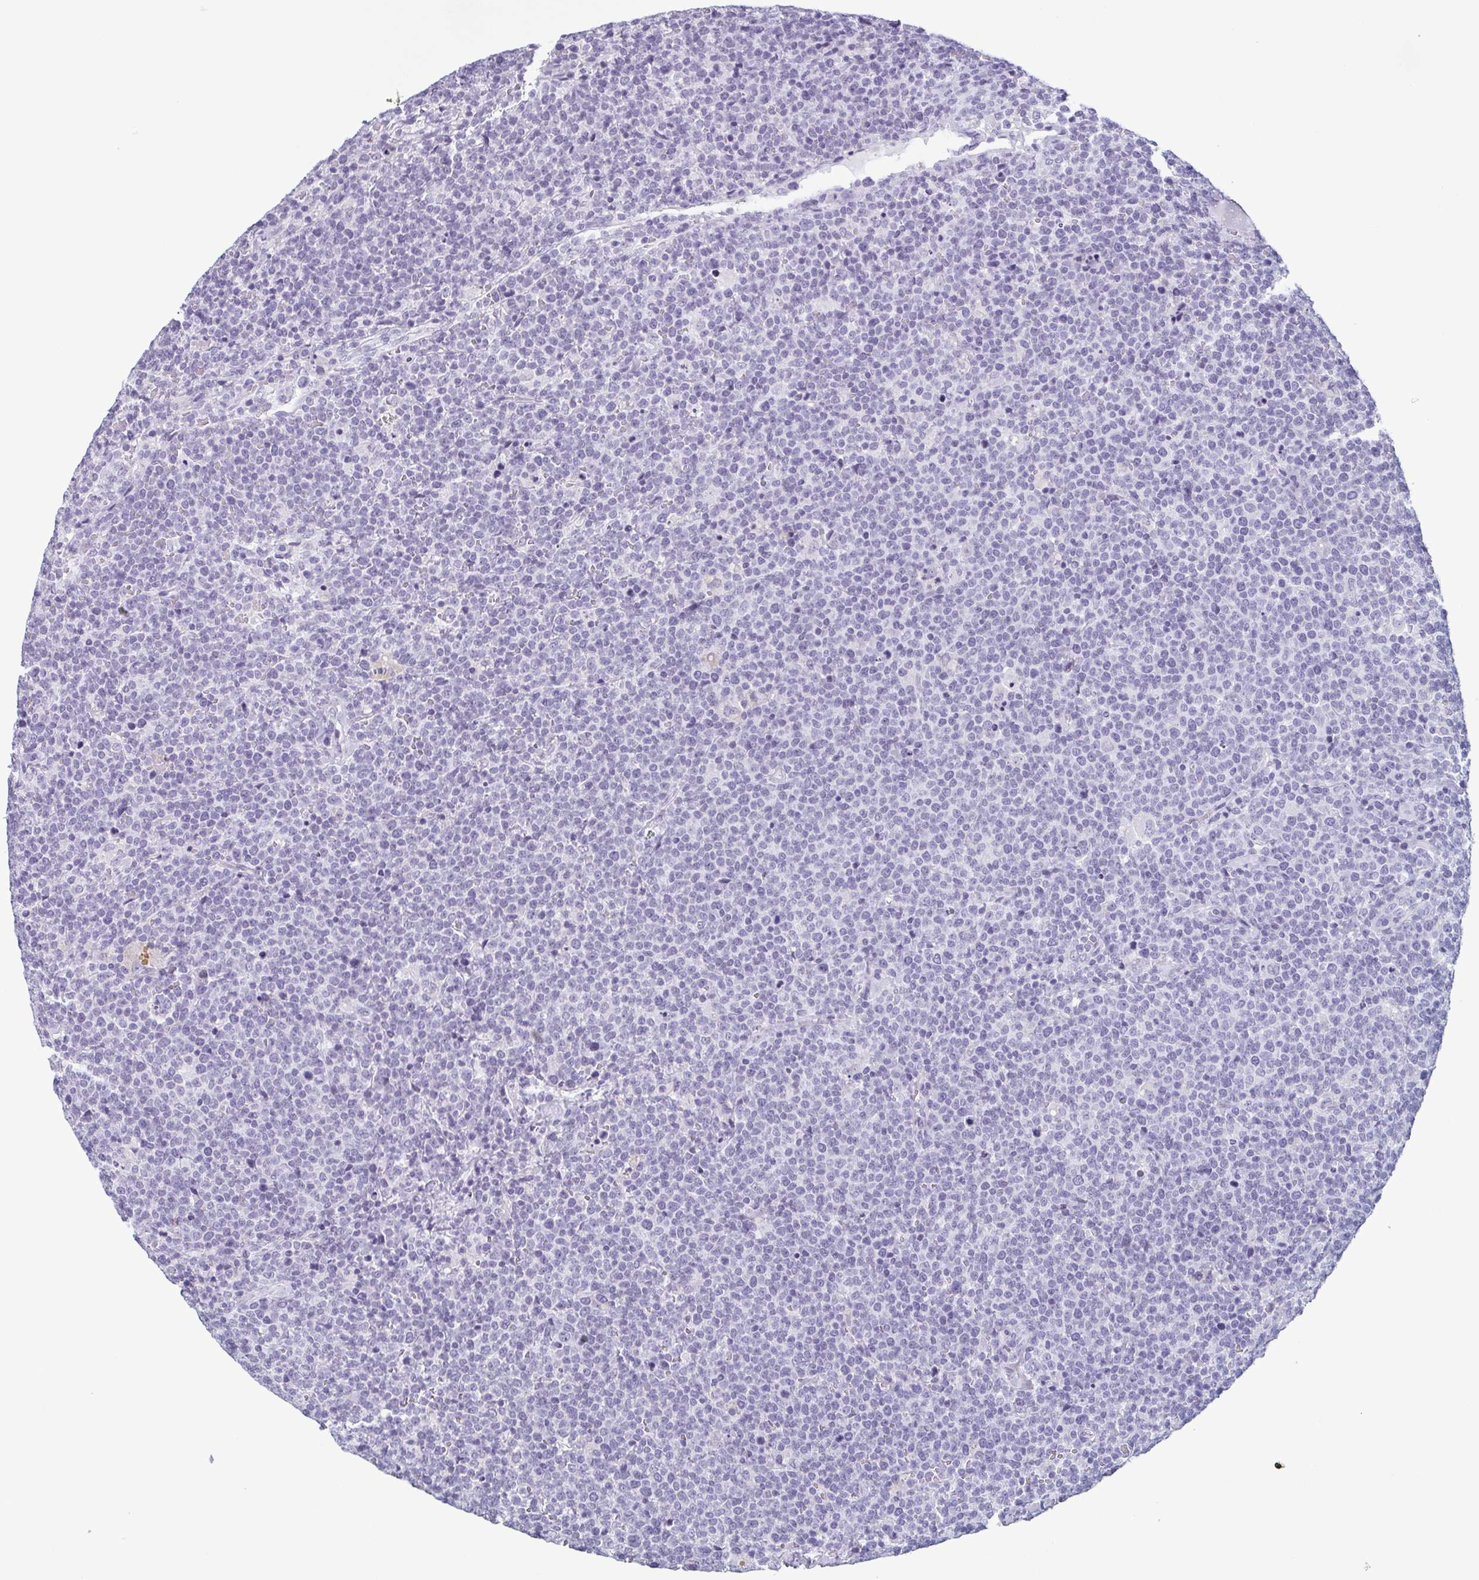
{"staining": {"intensity": "negative", "quantity": "none", "location": "none"}, "tissue": "lymphoma", "cell_type": "Tumor cells", "image_type": "cancer", "snomed": [{"axis": "morphology", "description": "Malignant lymphoma, non-Hodgkin's type, High grade"}, {"axis": "topography", "description": "Lymph node"}], "caption": "This is a photomicrograph of IHC staining of lymphoma, which shows no staining in tumor cells.", "gene": "KRT78", "patient": {"sex": "male", "age": 61}}